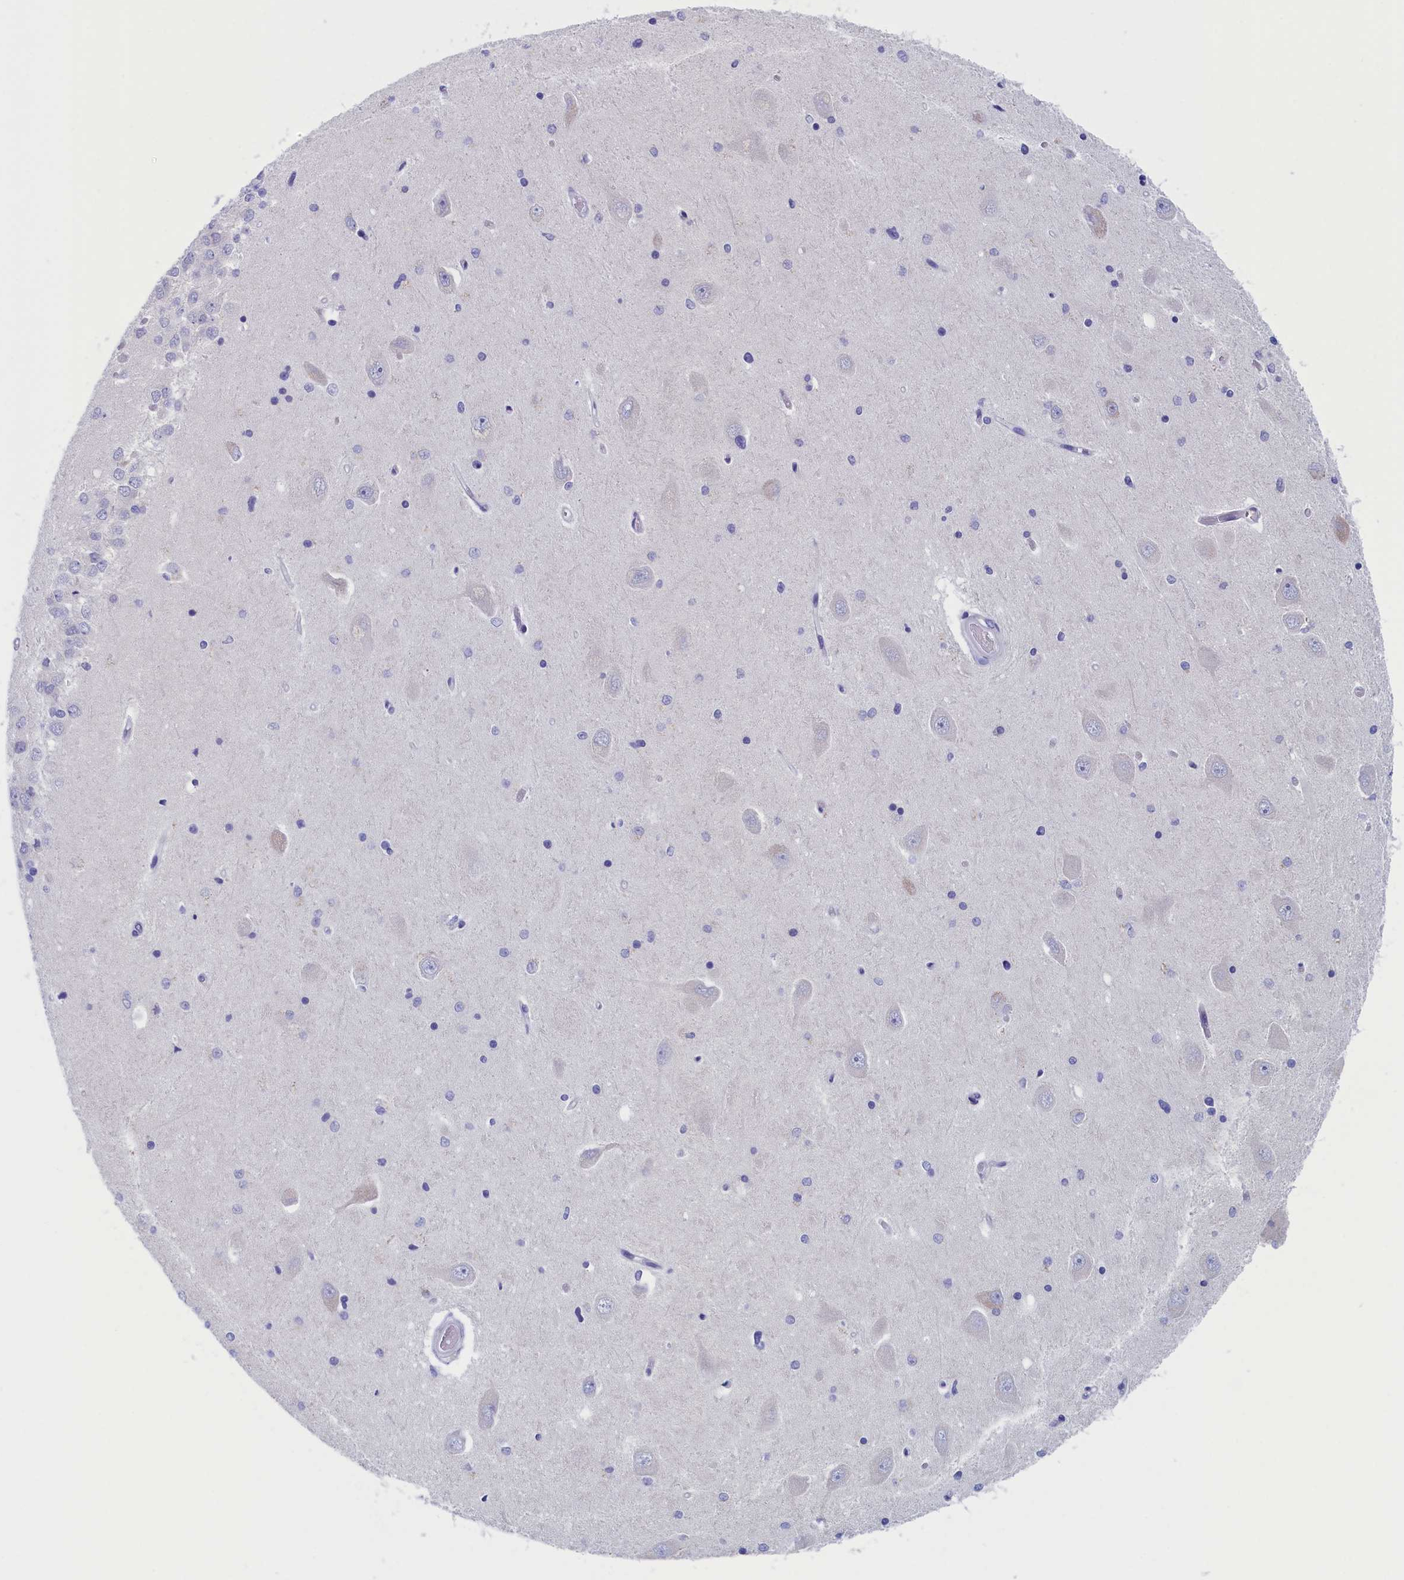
{"staining": {"intensity": "negative", "quantity": "none", "location": "none"}, "tissue": "hippocampus", "cell_type": "Glial cells", "image_type": "normal", "snomed": [{"axis": "morphology", "description": "Normal tissue, NOS"}, {"axis": "topography", "description": "Hippocampus"}], "caption": "Hippocampus stained for a protein using immunohistochemistry (IHC) shows no expression glial cells.", "gene": "ANKRD2", "patient": {"sex": "male", "age": 45}}